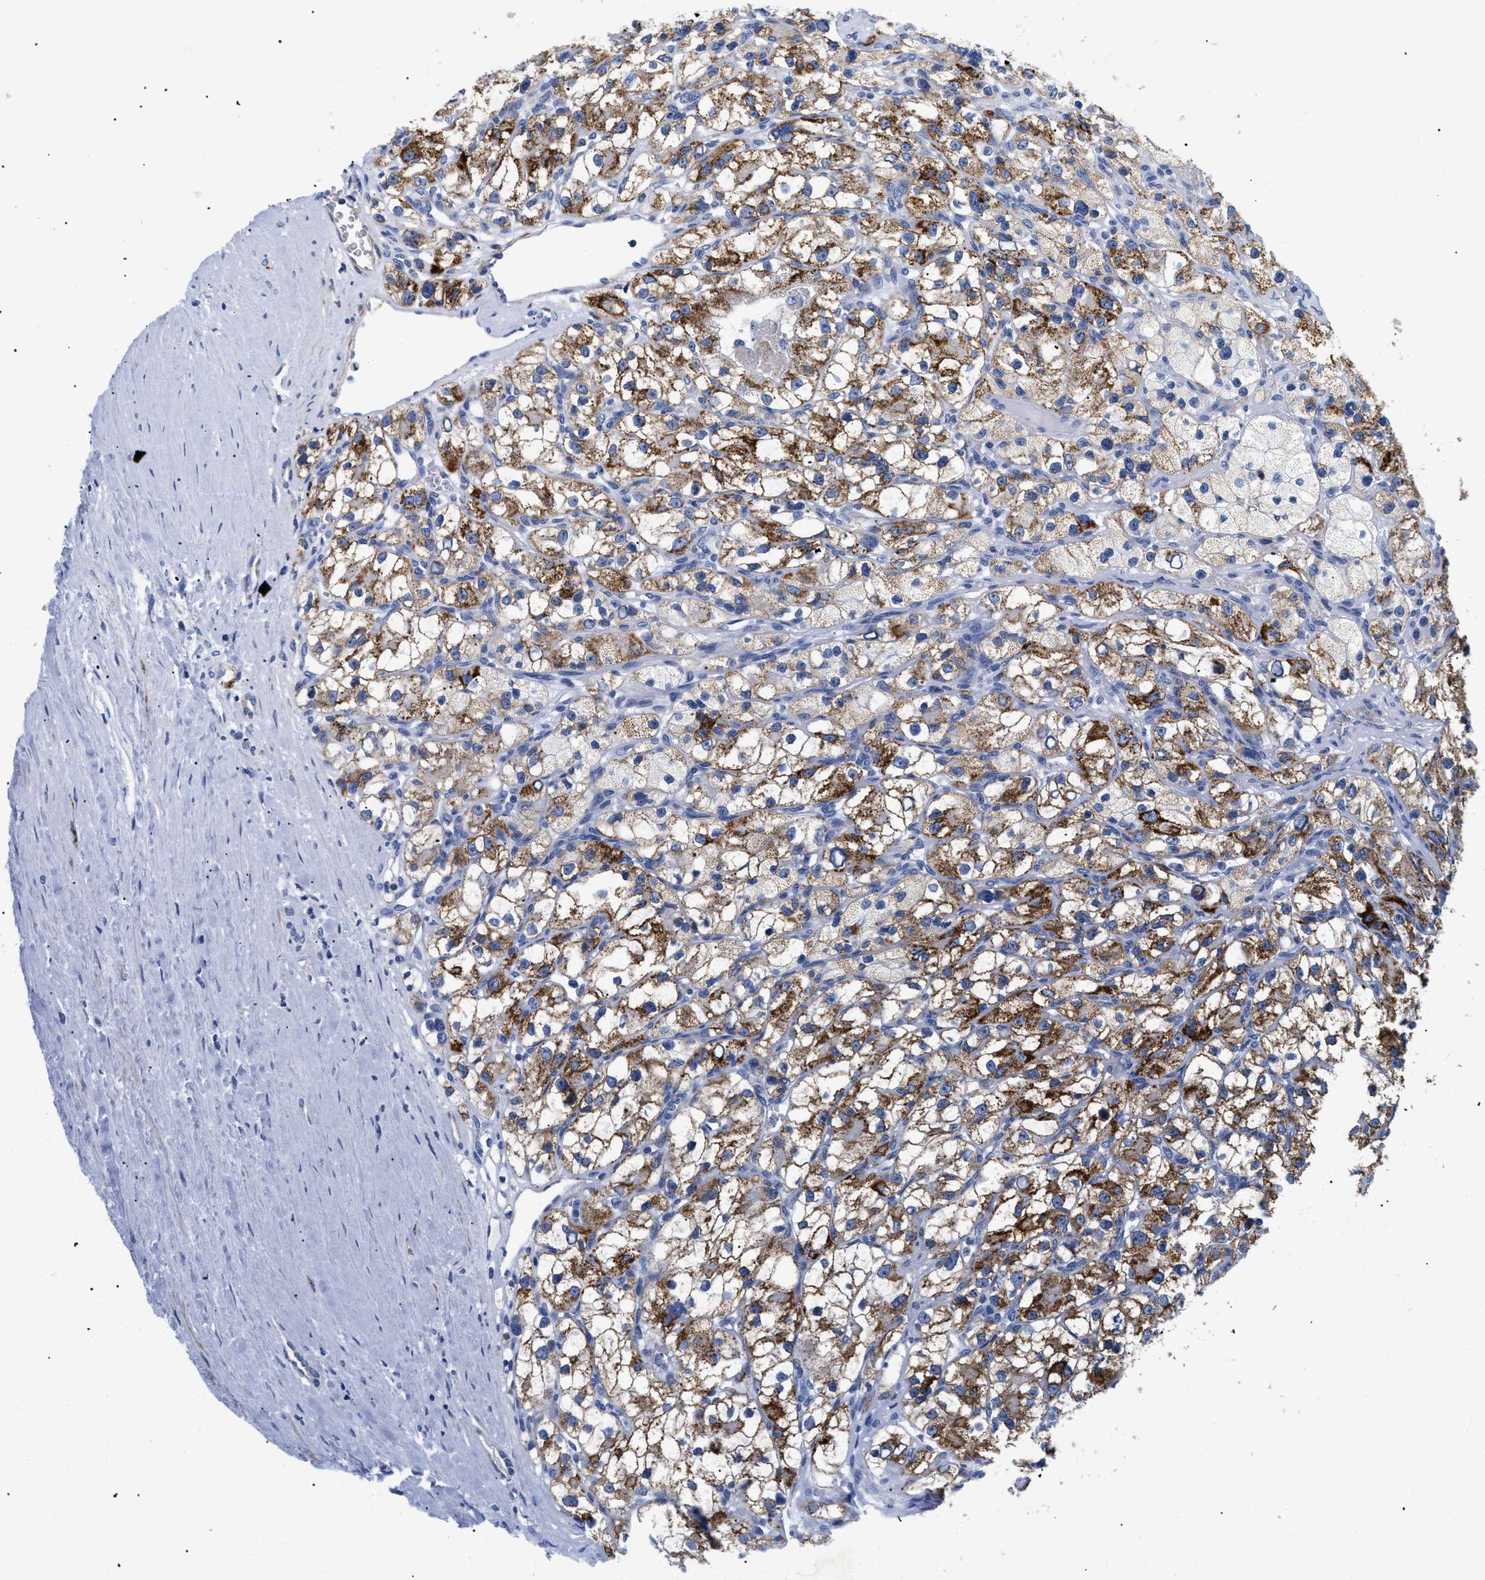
{"staining": {"intensity": "moderate", "quantity": ">75%", "location": "cytoplasmic/membranous"}, "tissue": "renal cancer", "cell_type": "Tumor cells", "image_type": "cancer", "snomed": [{"axis": "morphology", "description": "Adenocarcinoma, NOS"}, {"axis": "topography", "description": "Kidney"}], "caption": "DAB (3,3'-diaminobenzidine) immunohistochemical staining of human renal adenocarcinoma demonstrates moderate cytoplasmic/membranous protein positivity in approximately >75% of tumor cells.", "gene": "GPR149", "patient": {"sex": "female", "age": 57}}